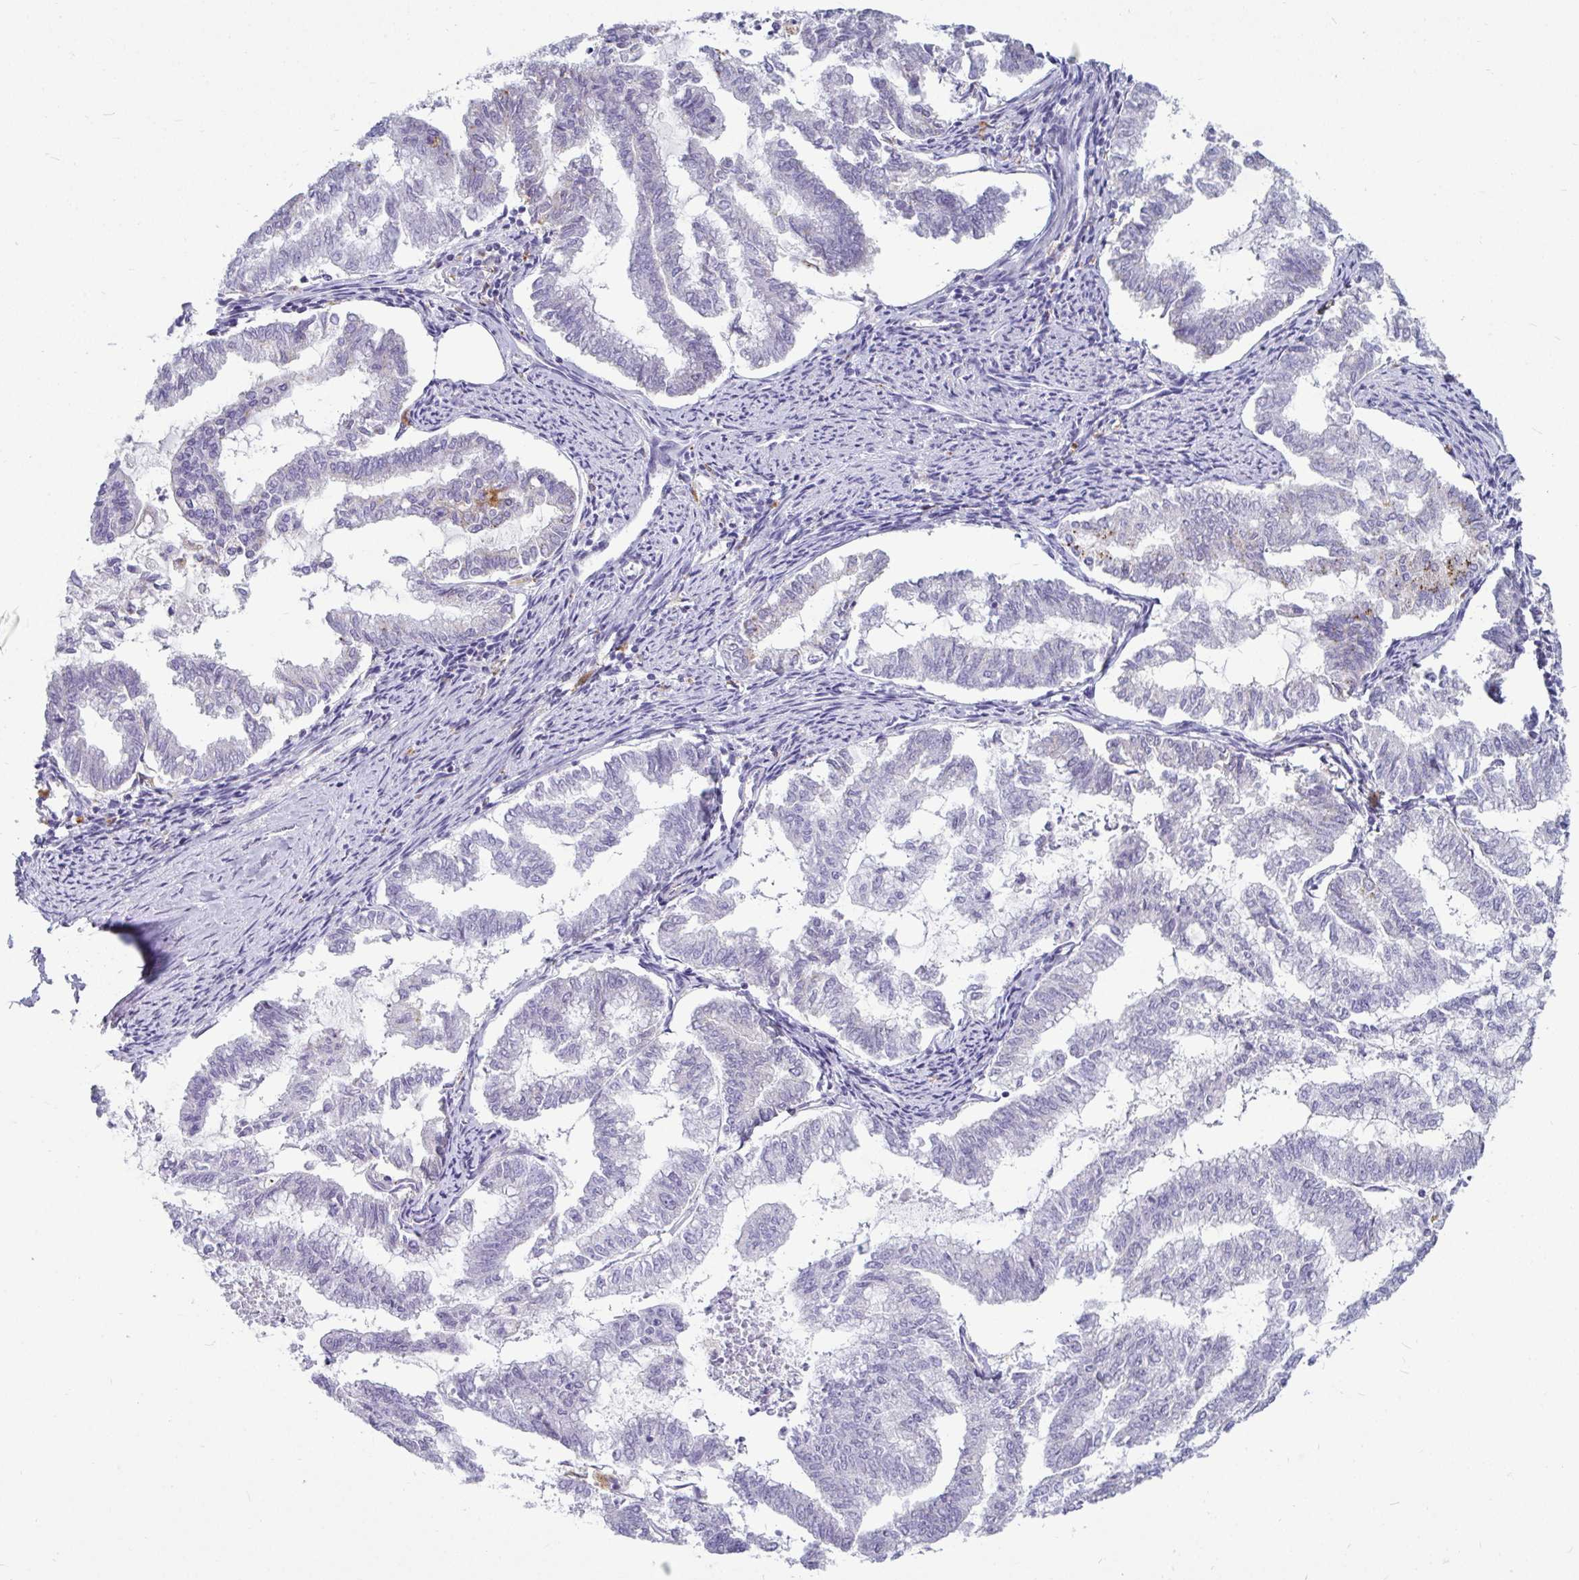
{"staining": {"intensity": "negative", "quantity": "none", "location": "none"}, "tissue": "endometrial cancer", "cell_type": "Tumor cells", "image_type": "cancer", "snomed": [{"axis": "morphology", "description": "Adenocarcinoma, NOS"}, {"axis": "topography", "description": "Endometrium"}], "caption": "The micrograph shows no significant expression in tumor cells of endometrial cancer. (Brightfield microscopy of DAB (3,3'-diaminobenzidine) immunohistochemistry at high magnification).", "gene": "CTSZ", "patient": {"sex": "female", "age": 79}}